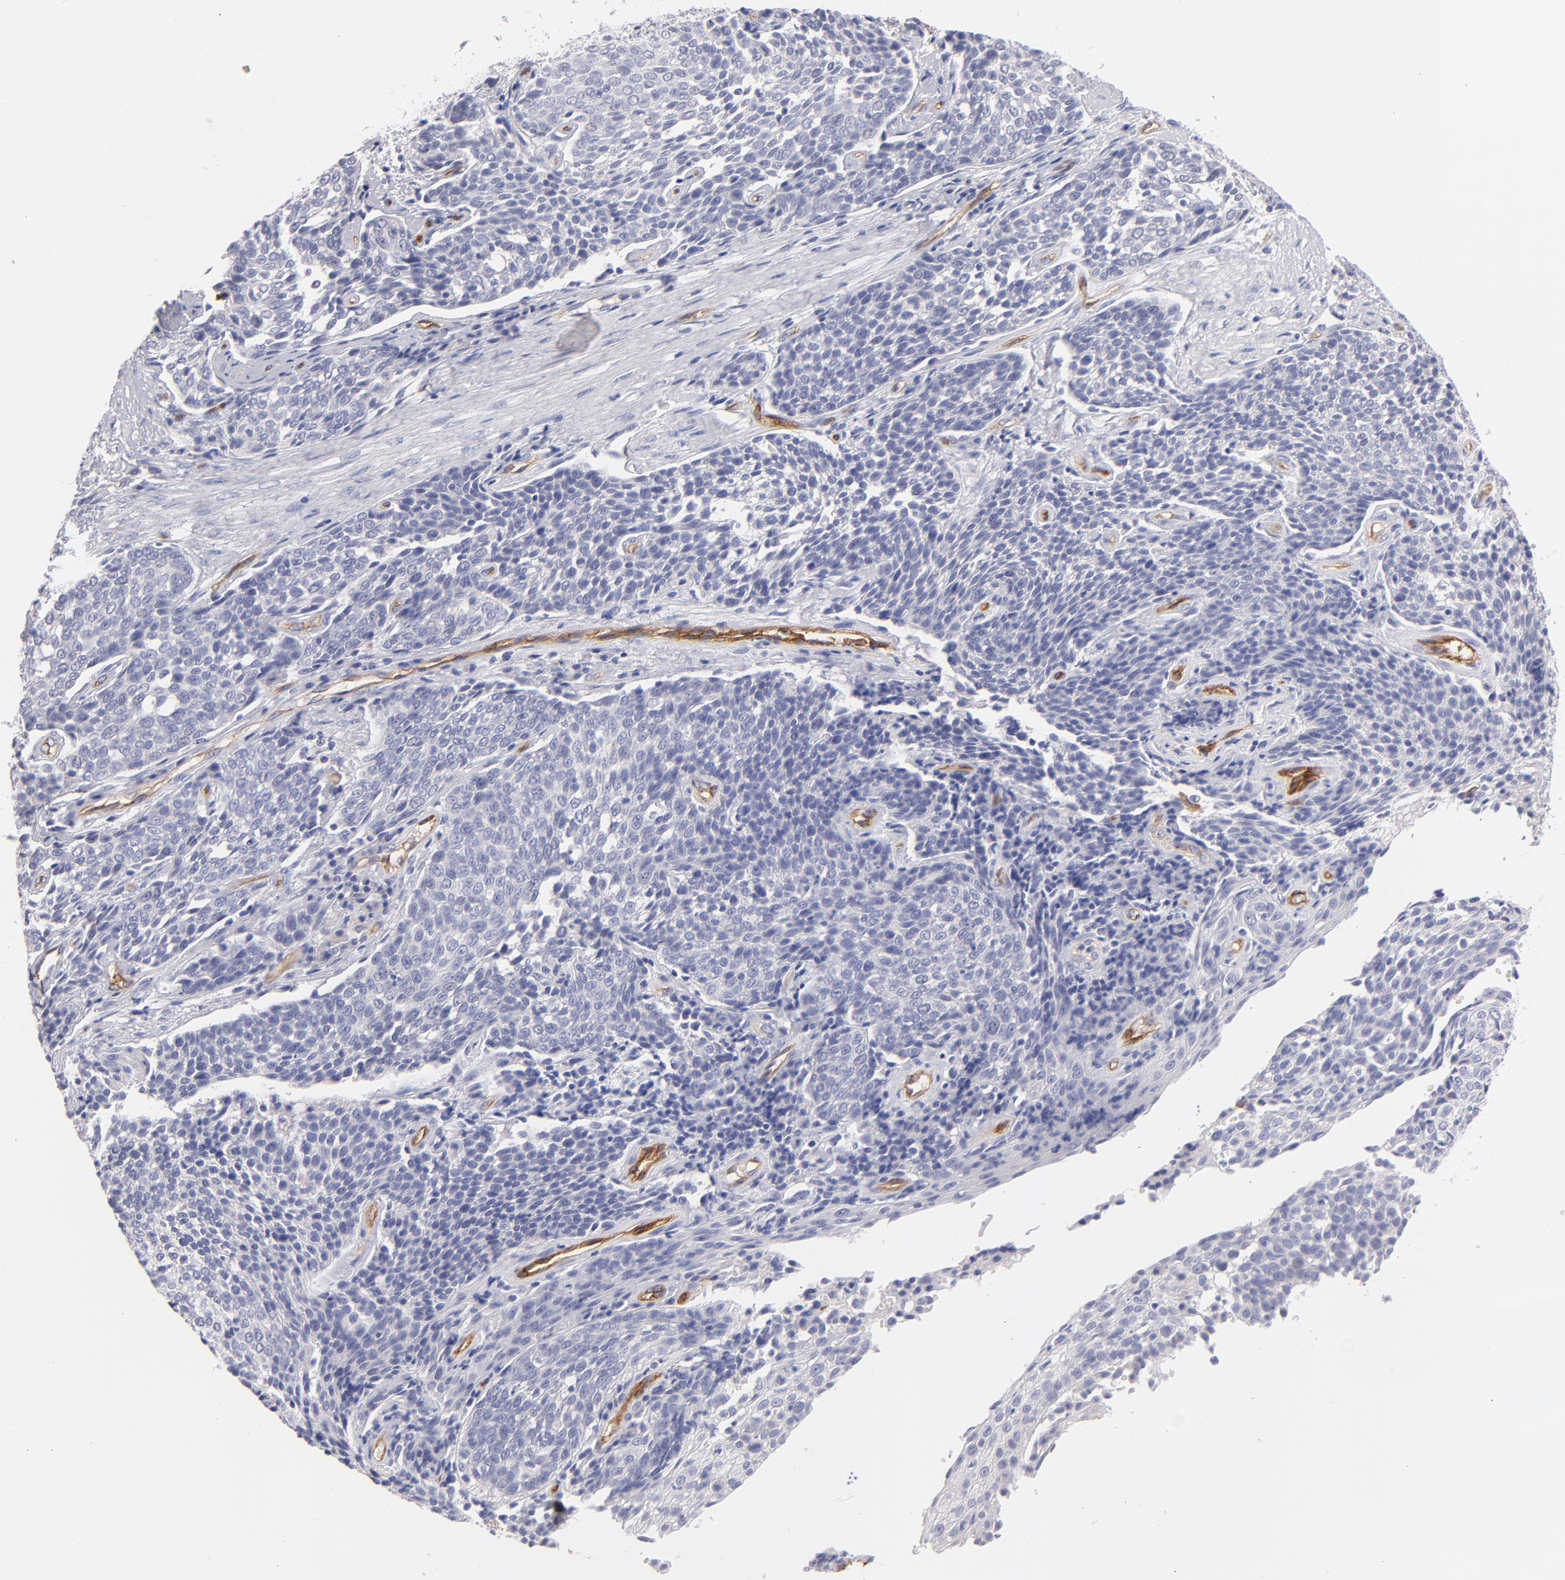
{"staining": {"intensity": "negative", "quantity": "none", "location": "none"}, "tissue": "cervical cancer", "cell_type": "Tumor cells", "image_type": "cancer", "snomed": [{"axis": "morphology", "description": "Squamous cell carcinoma, NOS"}, {"axis": "topography", "description": "Cervix"}], "caption": "Tumor cells are negative for protein expression in human cervical cancer (squamous cell carcinoma).", "gene": "PLVAP", "patient": {"sex": "female", "age": 34}}